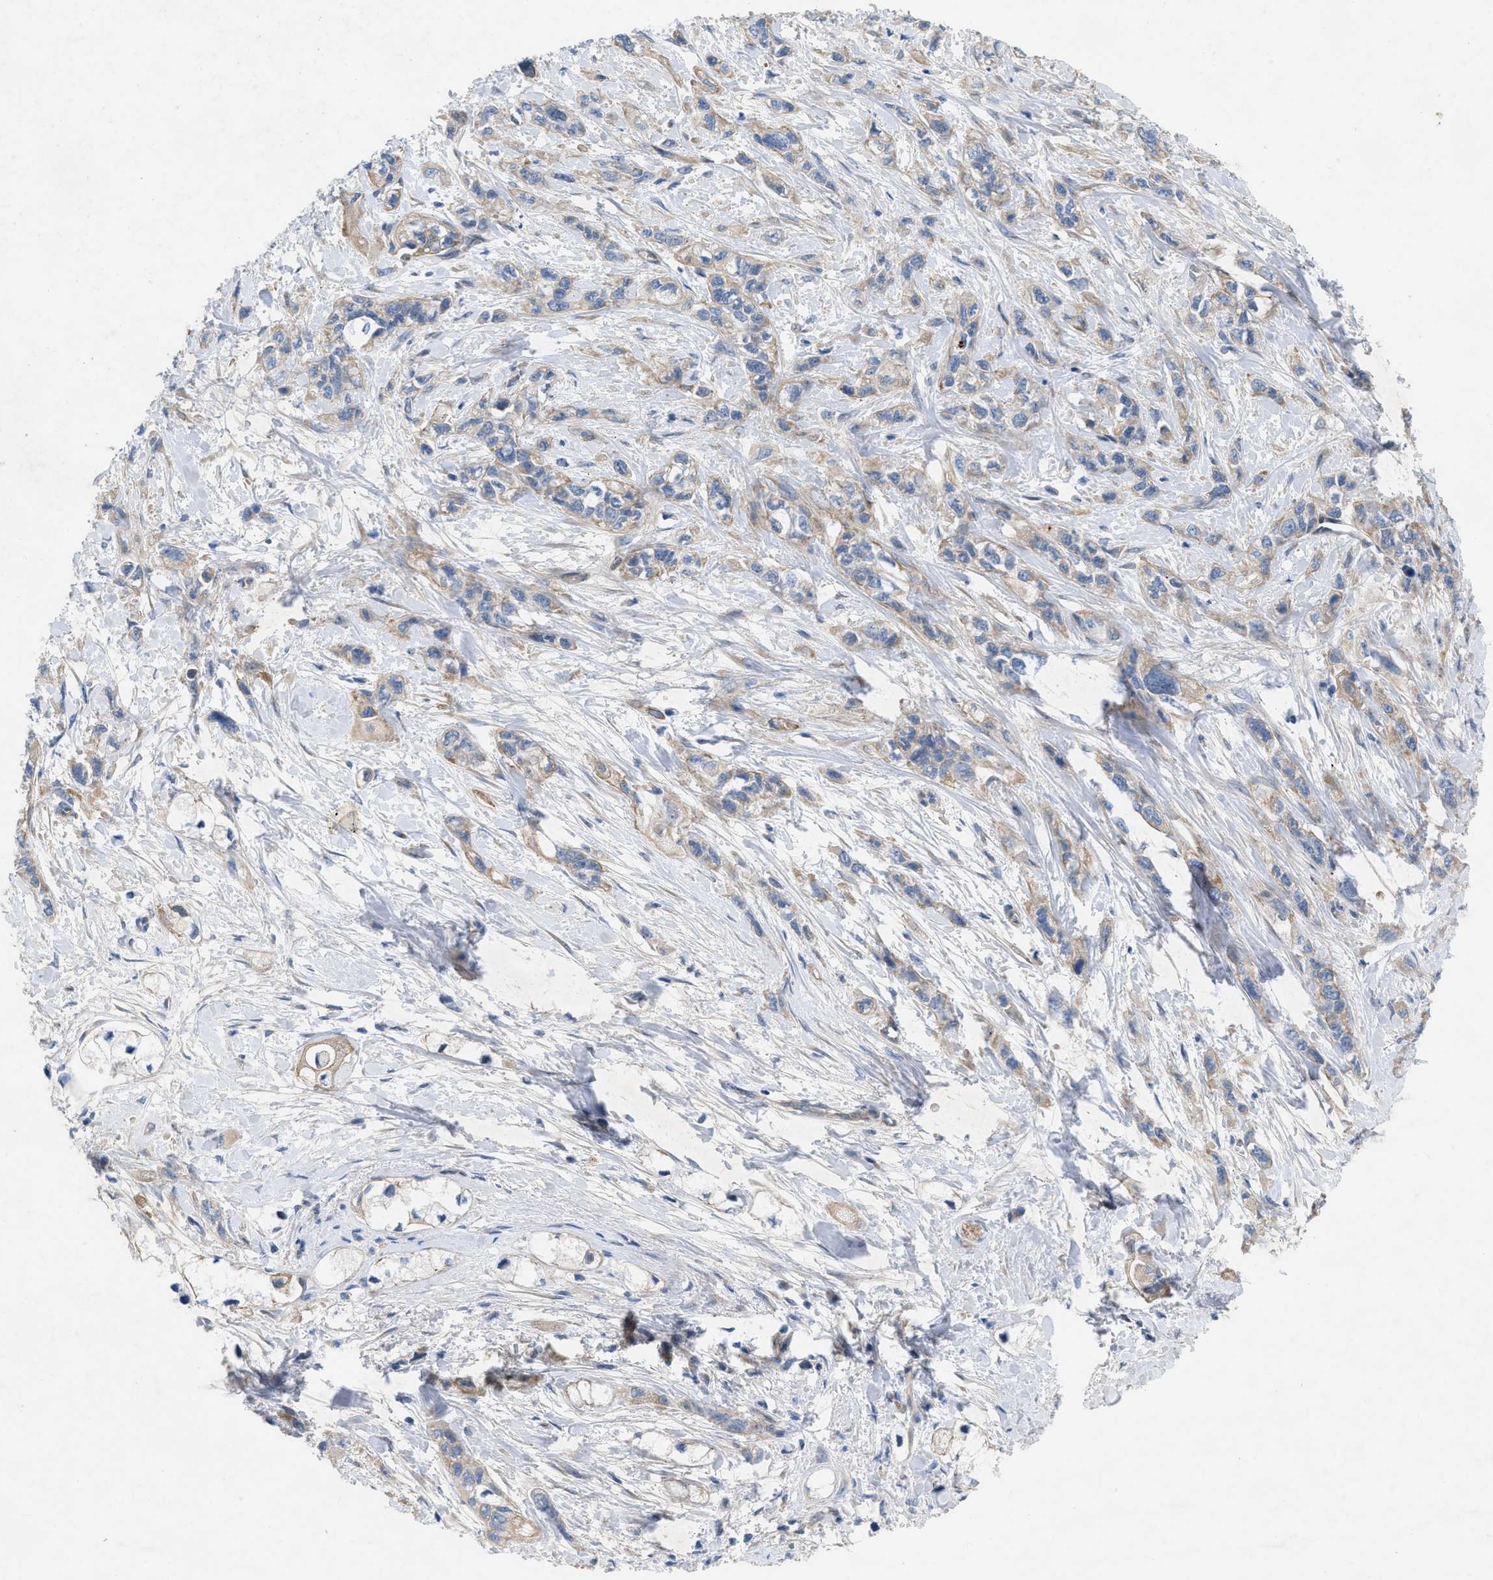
{"staining": {"intensity": "weak", "quantity": ">75%", "location": "cytoplasmic/membranous"}, "tissue": "pancreatic cancer", "cell_type": "Tumor cells", "image_type": "cancer", "snomed": [{"axis": "morphology", "description": "Adenocarcinoma, NOS"}, {"axis": "topography", "description": "Pancreas"}], "caption": "Tumor cells display low levels of weak cytoplasmic/membranous staining in approximately >75% of cells in pancreatic cancer (adenocarcinoma). (Stains: DAB in brown, nuclei in blue, Microscopy: brightfield microscopy at high magnification).", "gene": "NDEL1", "patient": {"sex": "male", "age": 74}}